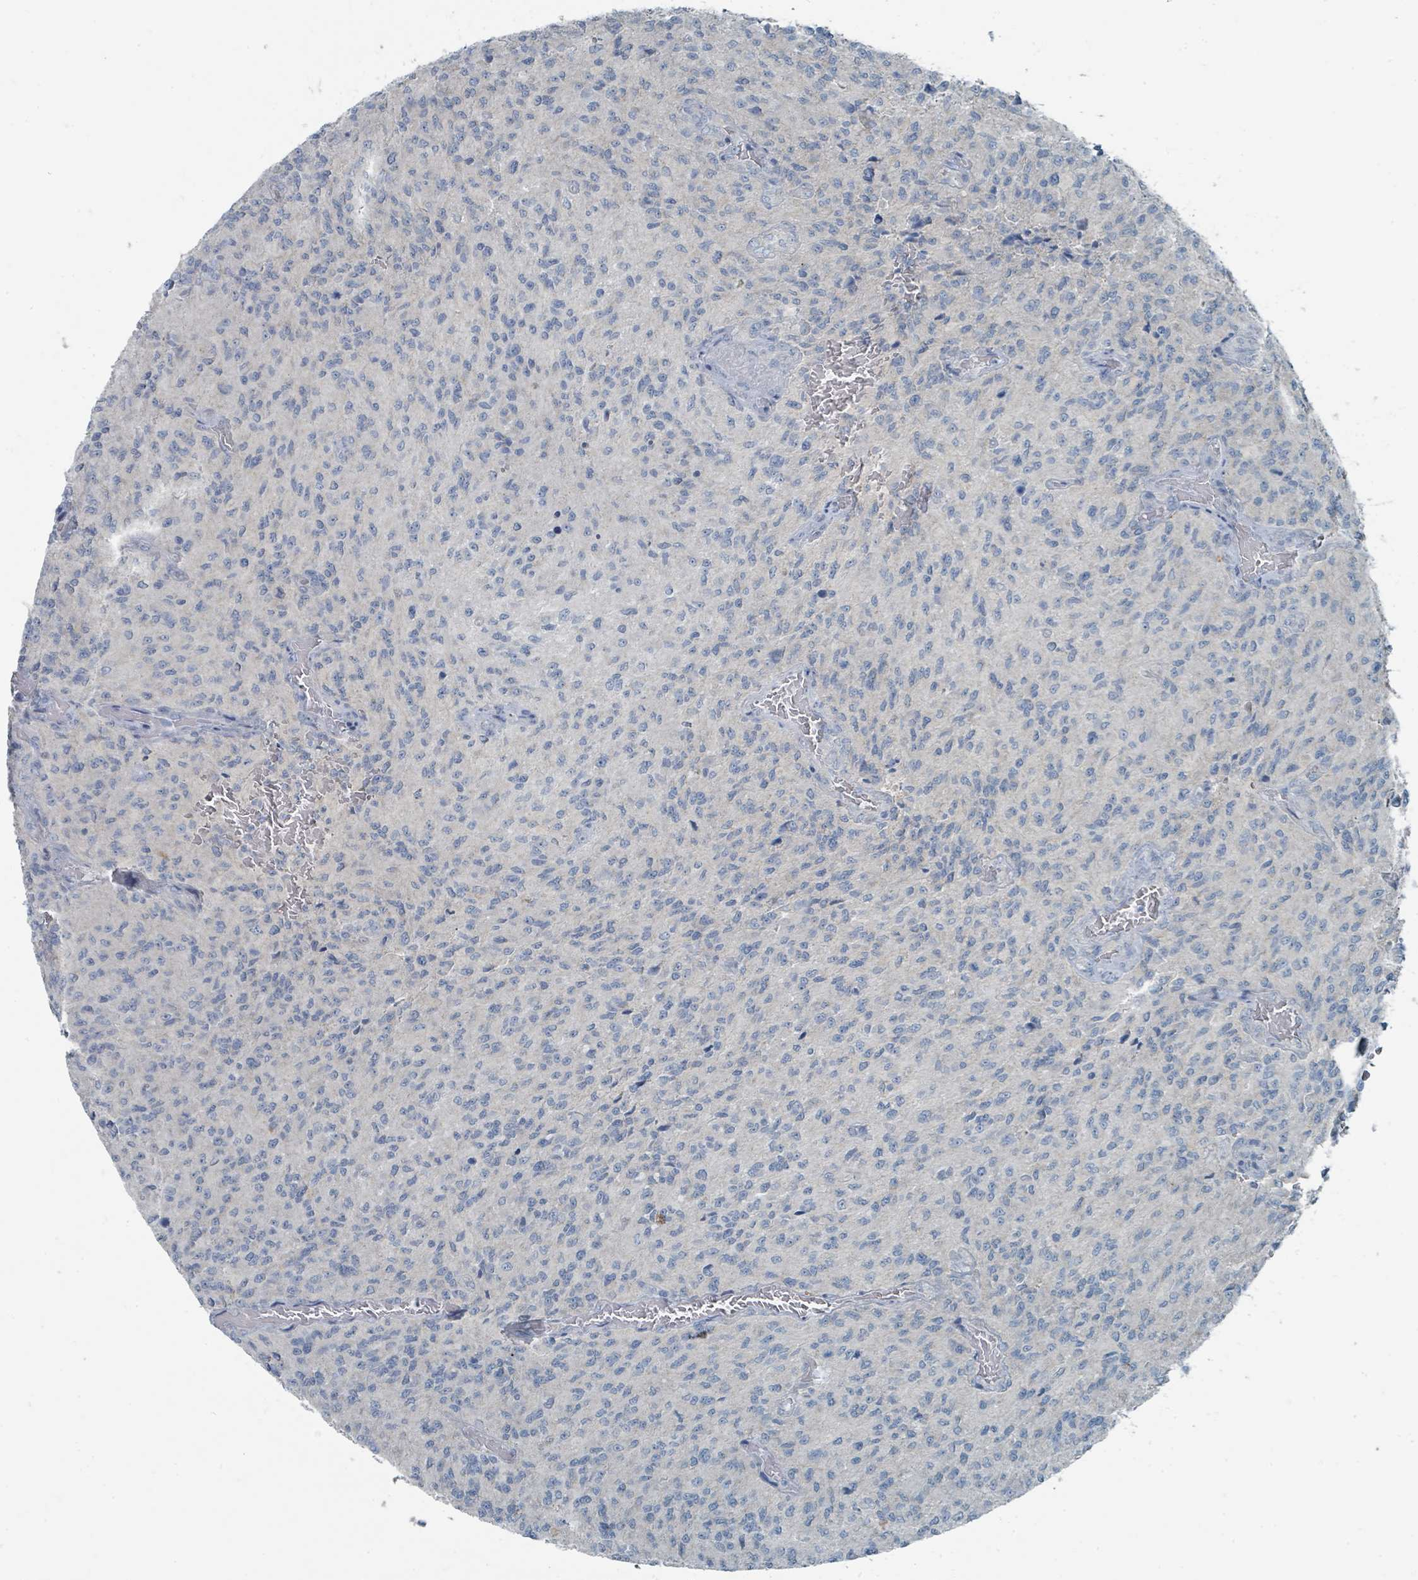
{"staining": {"intensity": "negative", "quantity": "none", "location": "none"}, "tissue": "glioma", "cell_type": "Tumor cells", "image_type": "cancer", "snomed": [{"axis": "morphology", "description": "Normal tissue, NOS"}, {"axis": "morphology", "description": "Glioma, malignant, High grade"}, {"axis": "topography", "description": "Cerebral cortex"}], "caption": "High magnification brightfield microscopy of malignant high-grade glioma stained with DAB (brown) and counterstained with hematoxylin (blue): tumor cells show no significant positivity. The staining was performed using DAB (3,3'-diaminobenzidine) to visualize the protein expression in brown, while the nuclei were stained in blue with hematoxylin (Magnification: 20x).", "gene": "RASA4", "patient": {"sex": "male", "age": 56}}